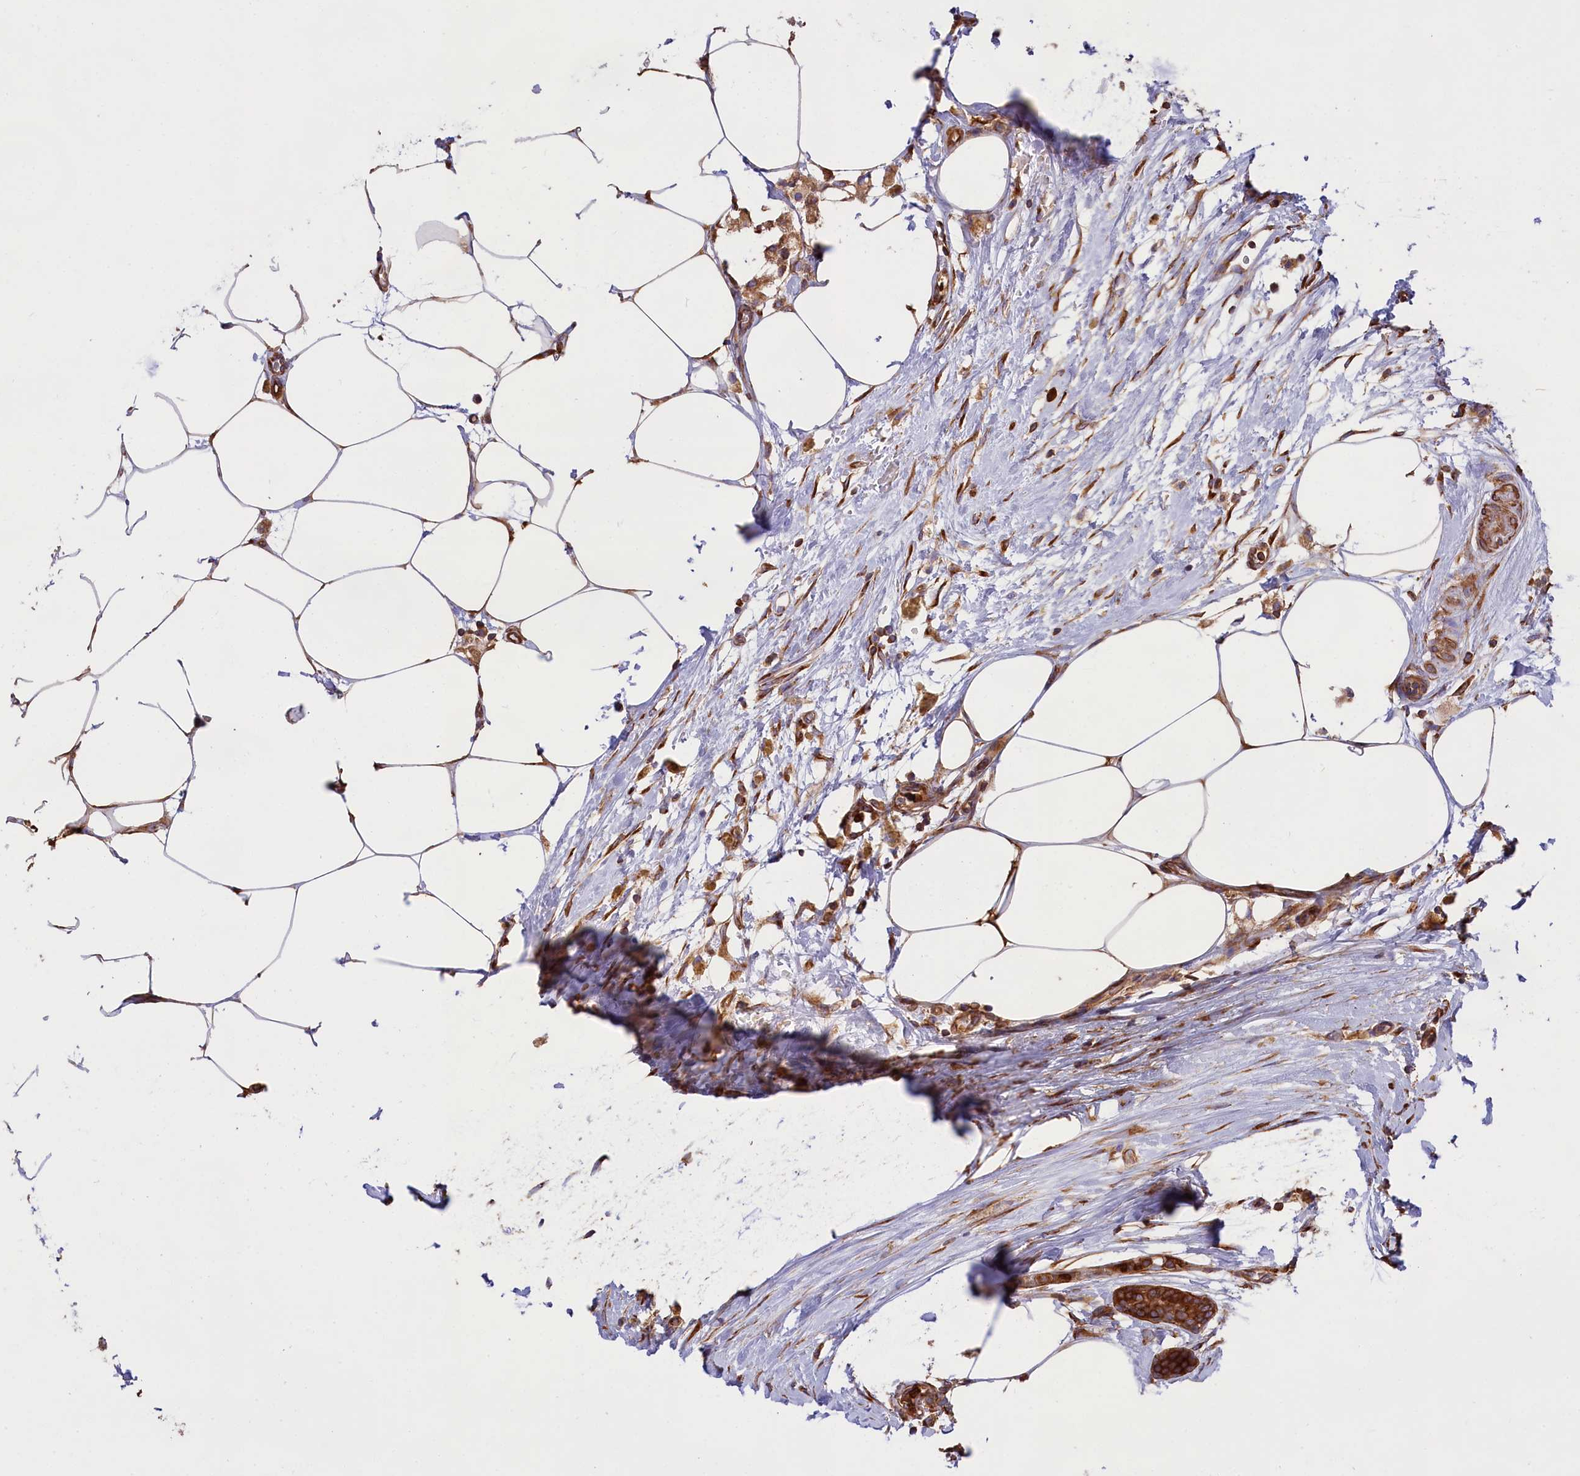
{"staining": {"intensity": "moderate", "quantity": ">75%", "location": "cytoplasmic/membranous"}, "tissue": "breast cancer", "cell_type": "Tumor cells", "image_type": "cancer", "snomed": [{"axis": "morphology", "description": "Lobular carcinoma"}, {"axis": "topography", "description": "Breast"}], "caption": "Human breast lobular carcinoma stained with a protein marker reveals moderate staining in tumor cells.", "gene": "GYS1", "patient": {"sex": "female", "age": 58}}